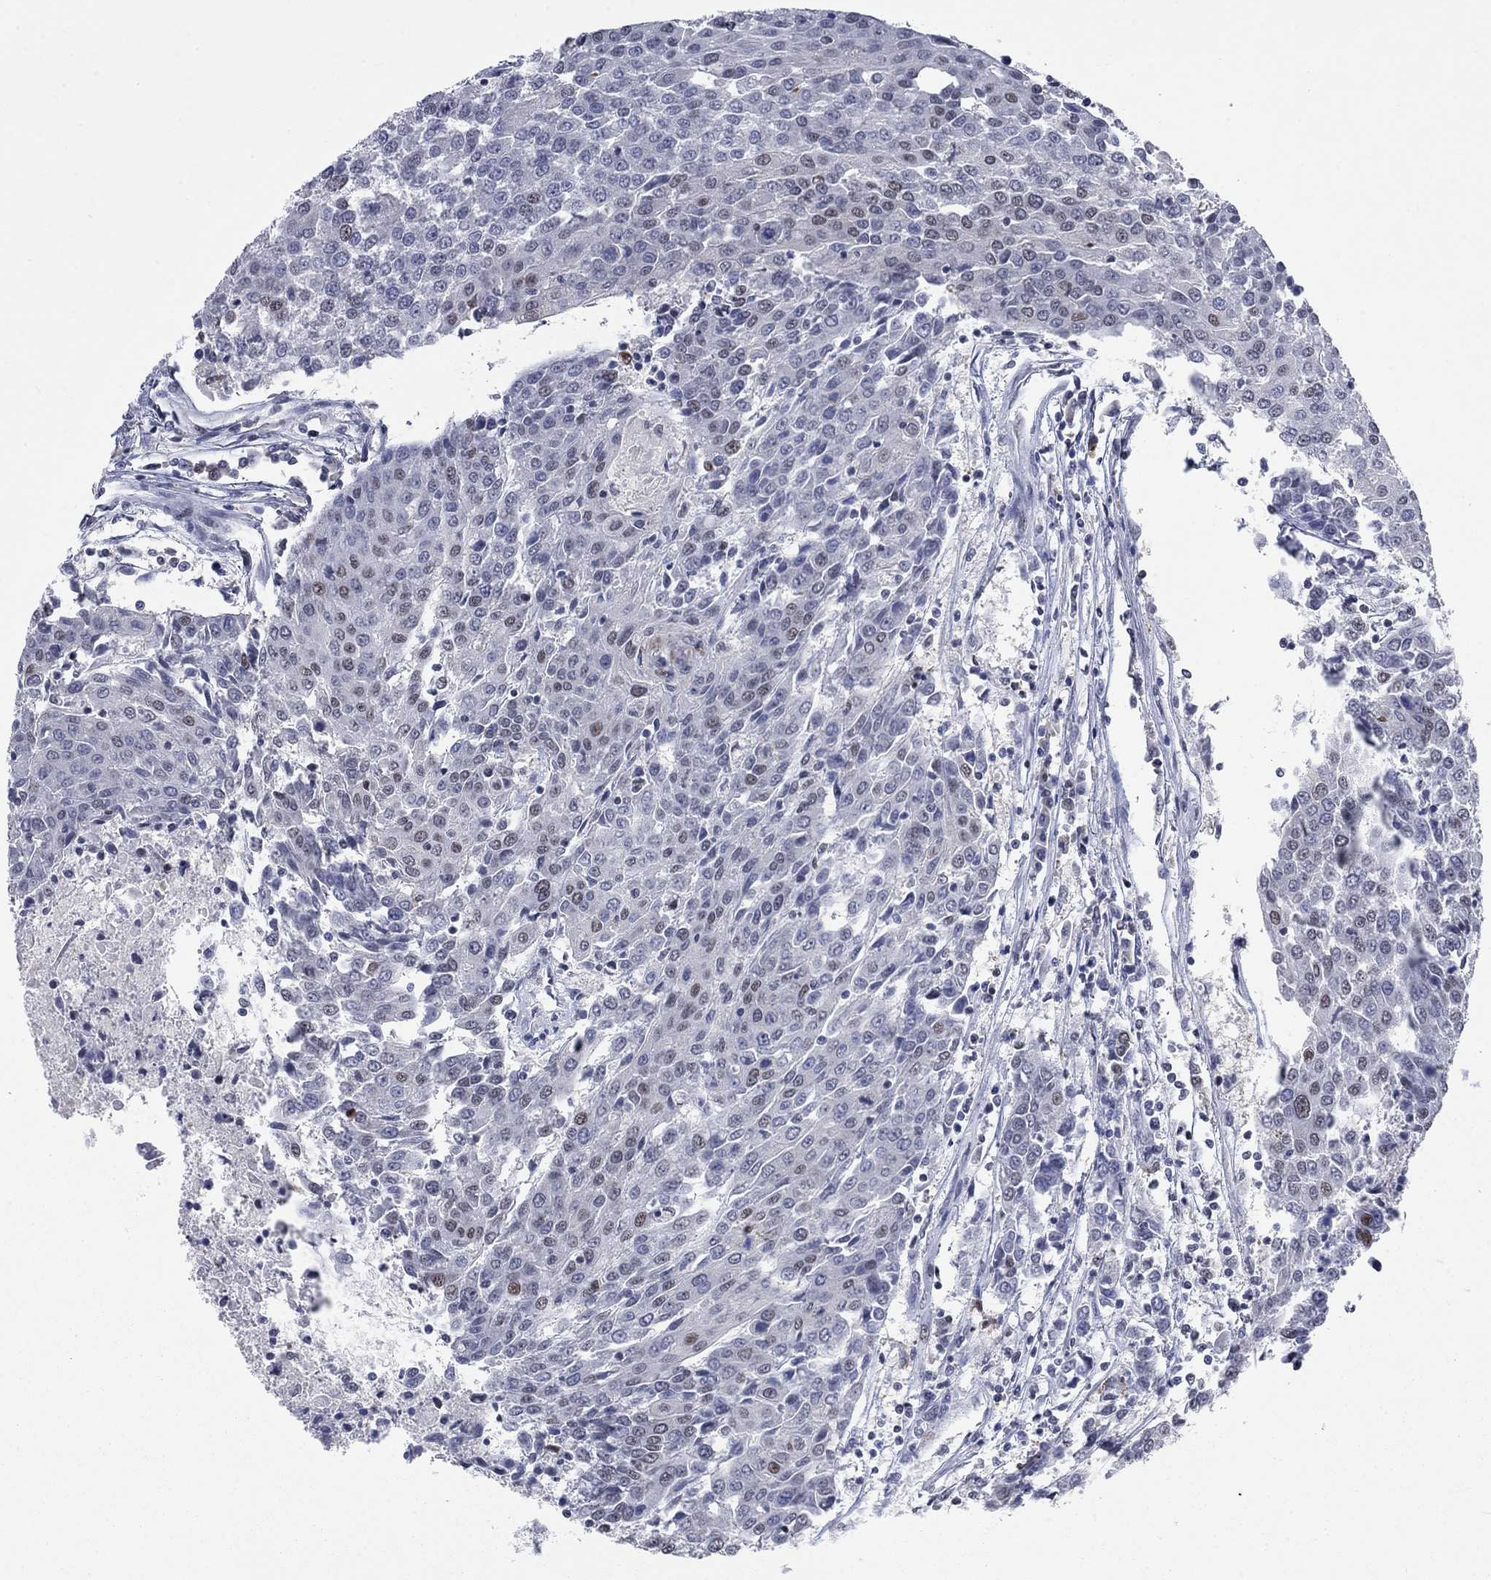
{"staining": {"intensity": "negative", "quantity": "none", "location": "none"}, "tissue": "urothelial cancer", "cell_type": "Tumor cells", "image_type": "cancer", "snomed": [{"axis": "morphology", "description": "Urothelial carcinoma, High grade"}, {"axis": "topography", "description": "Urinary bladder"}], "caption": "Photomicrograph shows no protein positivity in tumor cells of urothelial carcinoma (high-grade) tissue.", "gene": "HCFC1", "patient": {"sex": "female", "age": 85}}